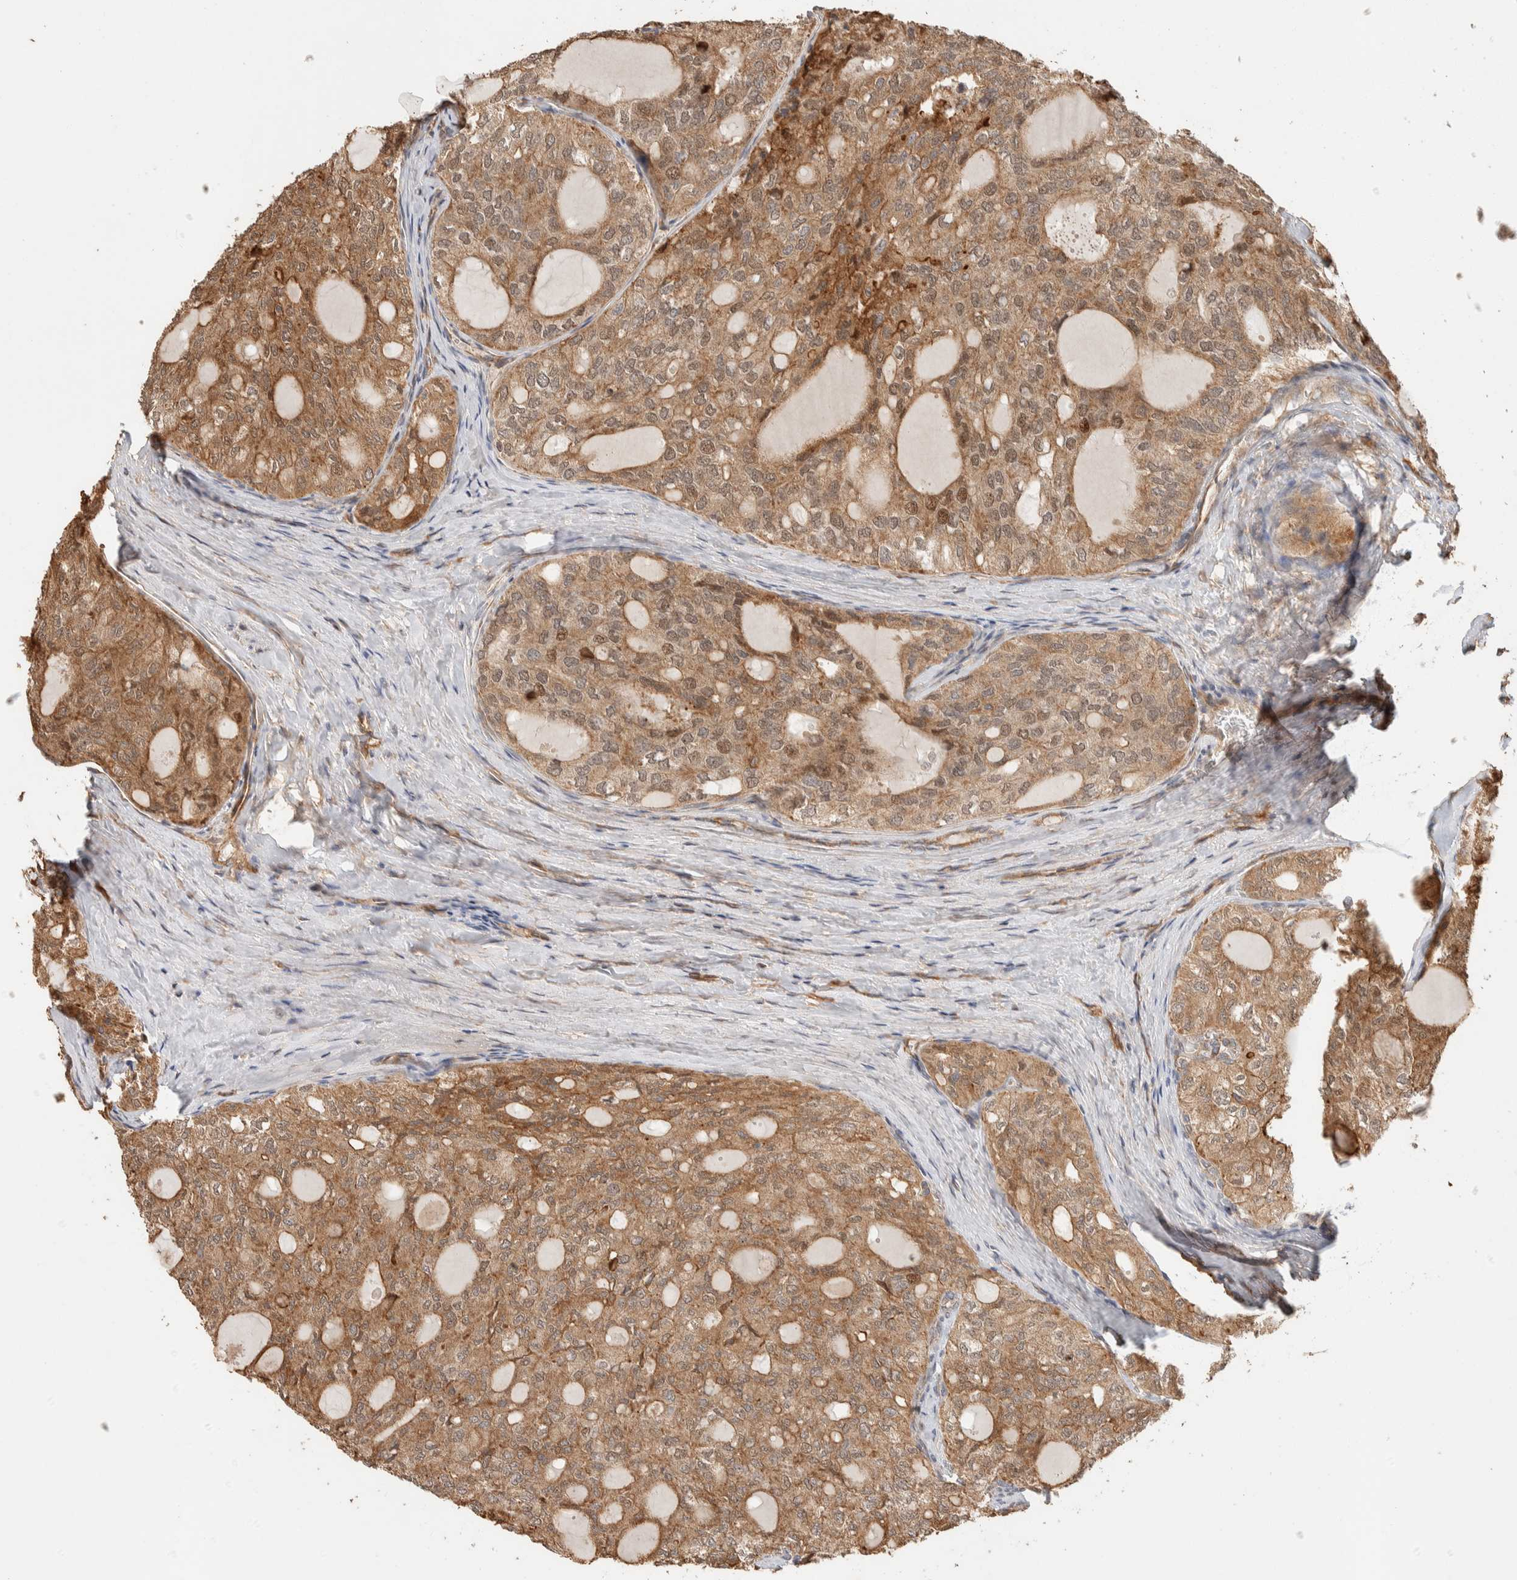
{"staining": {"intensity": "moderate", "quantity": ">75%", "location": "cytoplasmic/membranous"}, "tissue": "thyroid cancer", "cell_type": "Tumor cells", "image_type": "cancer", "snomed": [{"axis": "morphology", "description": "Follicular adenoma carcinoma, NOS"}, {"axis": "topography", "description": "Thyroid gland"}], "caption": "The histopathology image demonstrates a brown stain indicating the presence of a protein in the cytoplasmic/membranous of tumor cells in thyroid cancer.", "gene": "KIF9", "patient": {"sex": "male", "age": 75}}